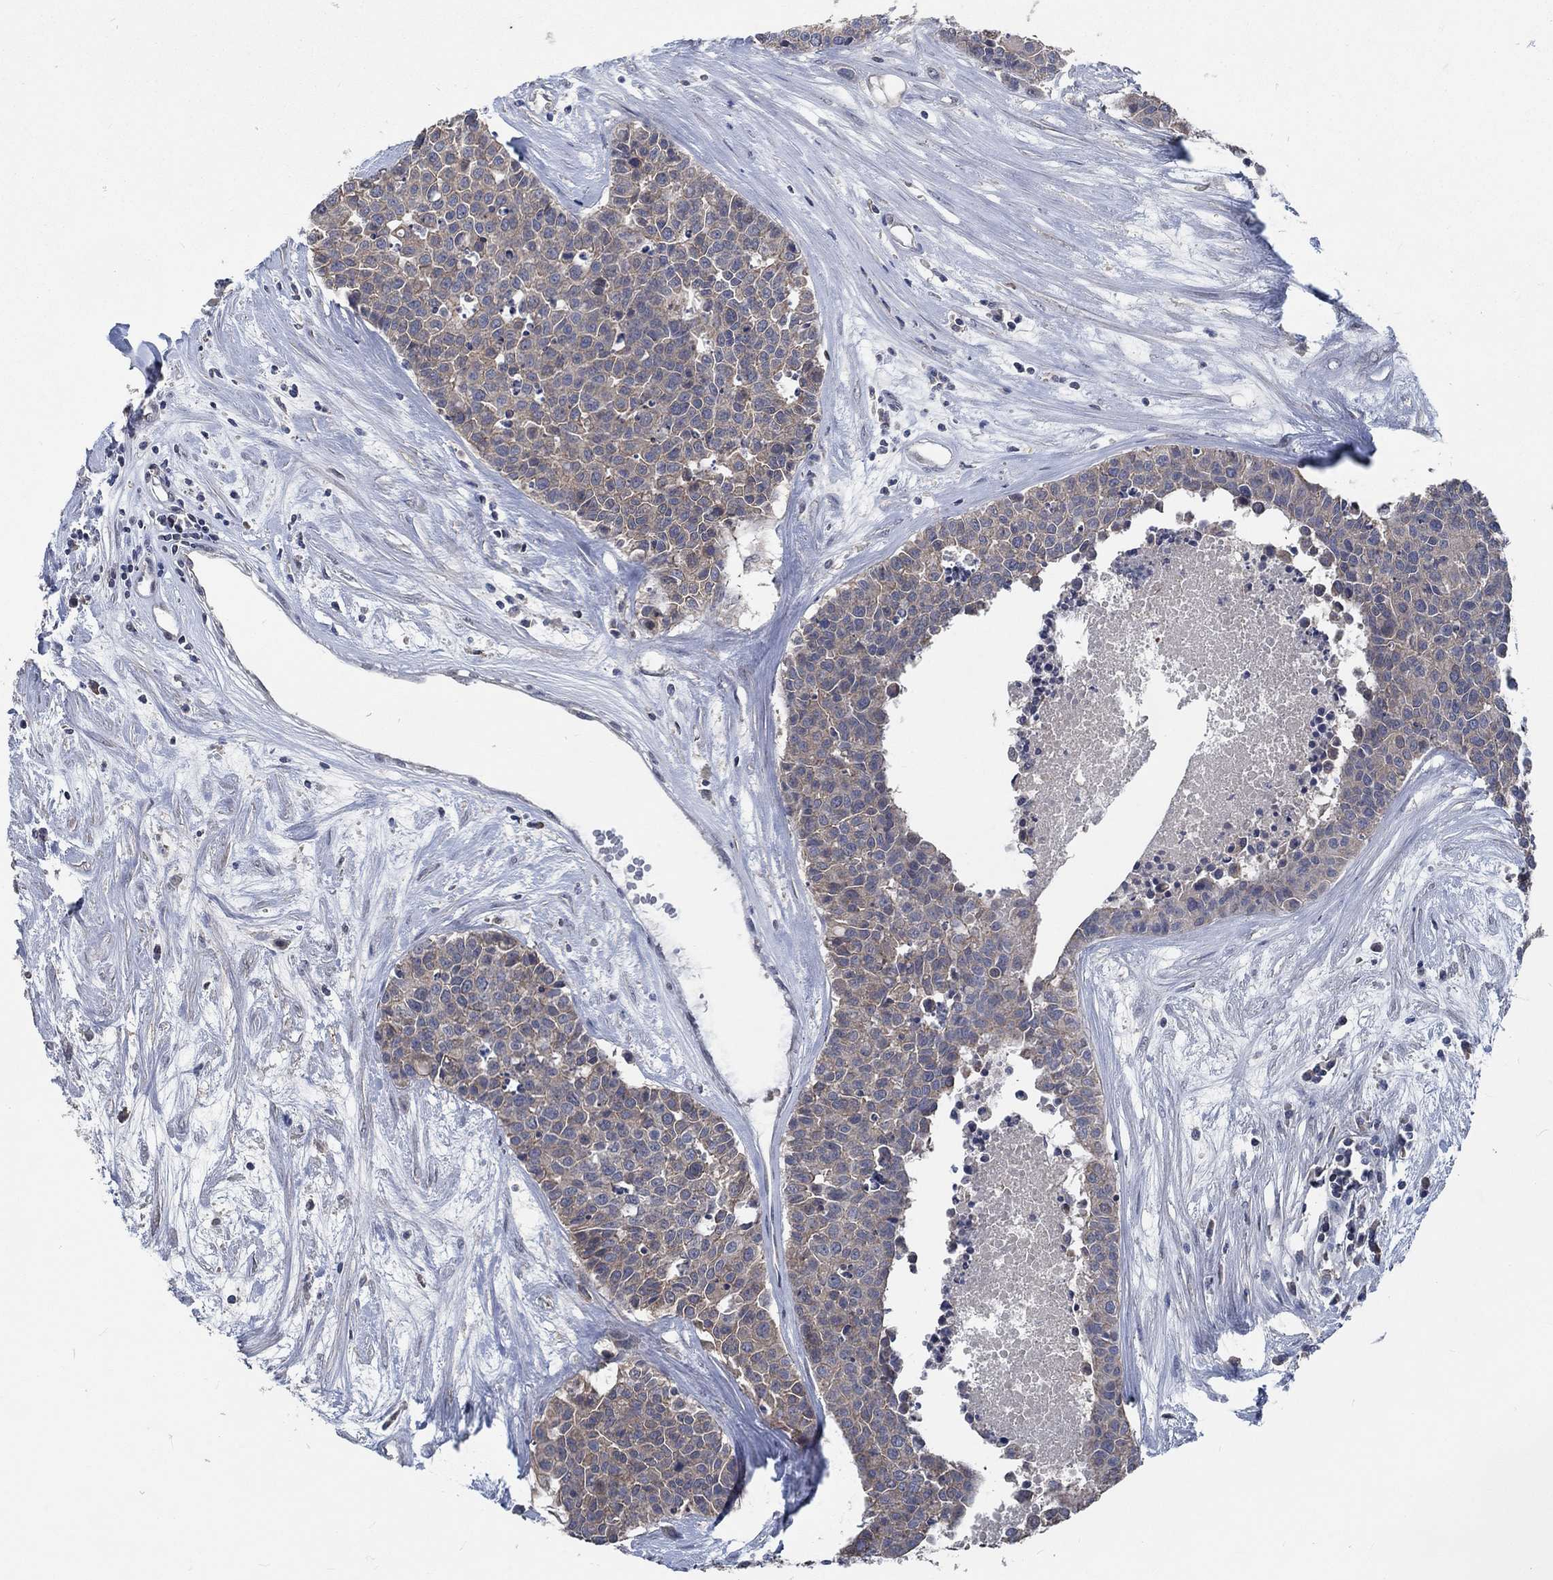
{"staining": {"intensity": "weak", "quantity": ">75%", "location": "cytoplasmic/membranous"}, "tissue": "carcinoid", "cell_type": "Tumor cells", "image_type": "cancer", "snomed": [{"axis": "morphology", "description": "Carcinoid, malignant, NOS"}, {"axis": "topography", "description": "Colon"}], "caption": "DAB (3,3'-diaminobenzidine) immunohistochemical staining of human malignant carcinoid displays weak cytoplasmic/membranous protein staining in about >75% of tumor cells.", "gene": "OBSCN", "patient": {"sex": "male", "age": 81}}